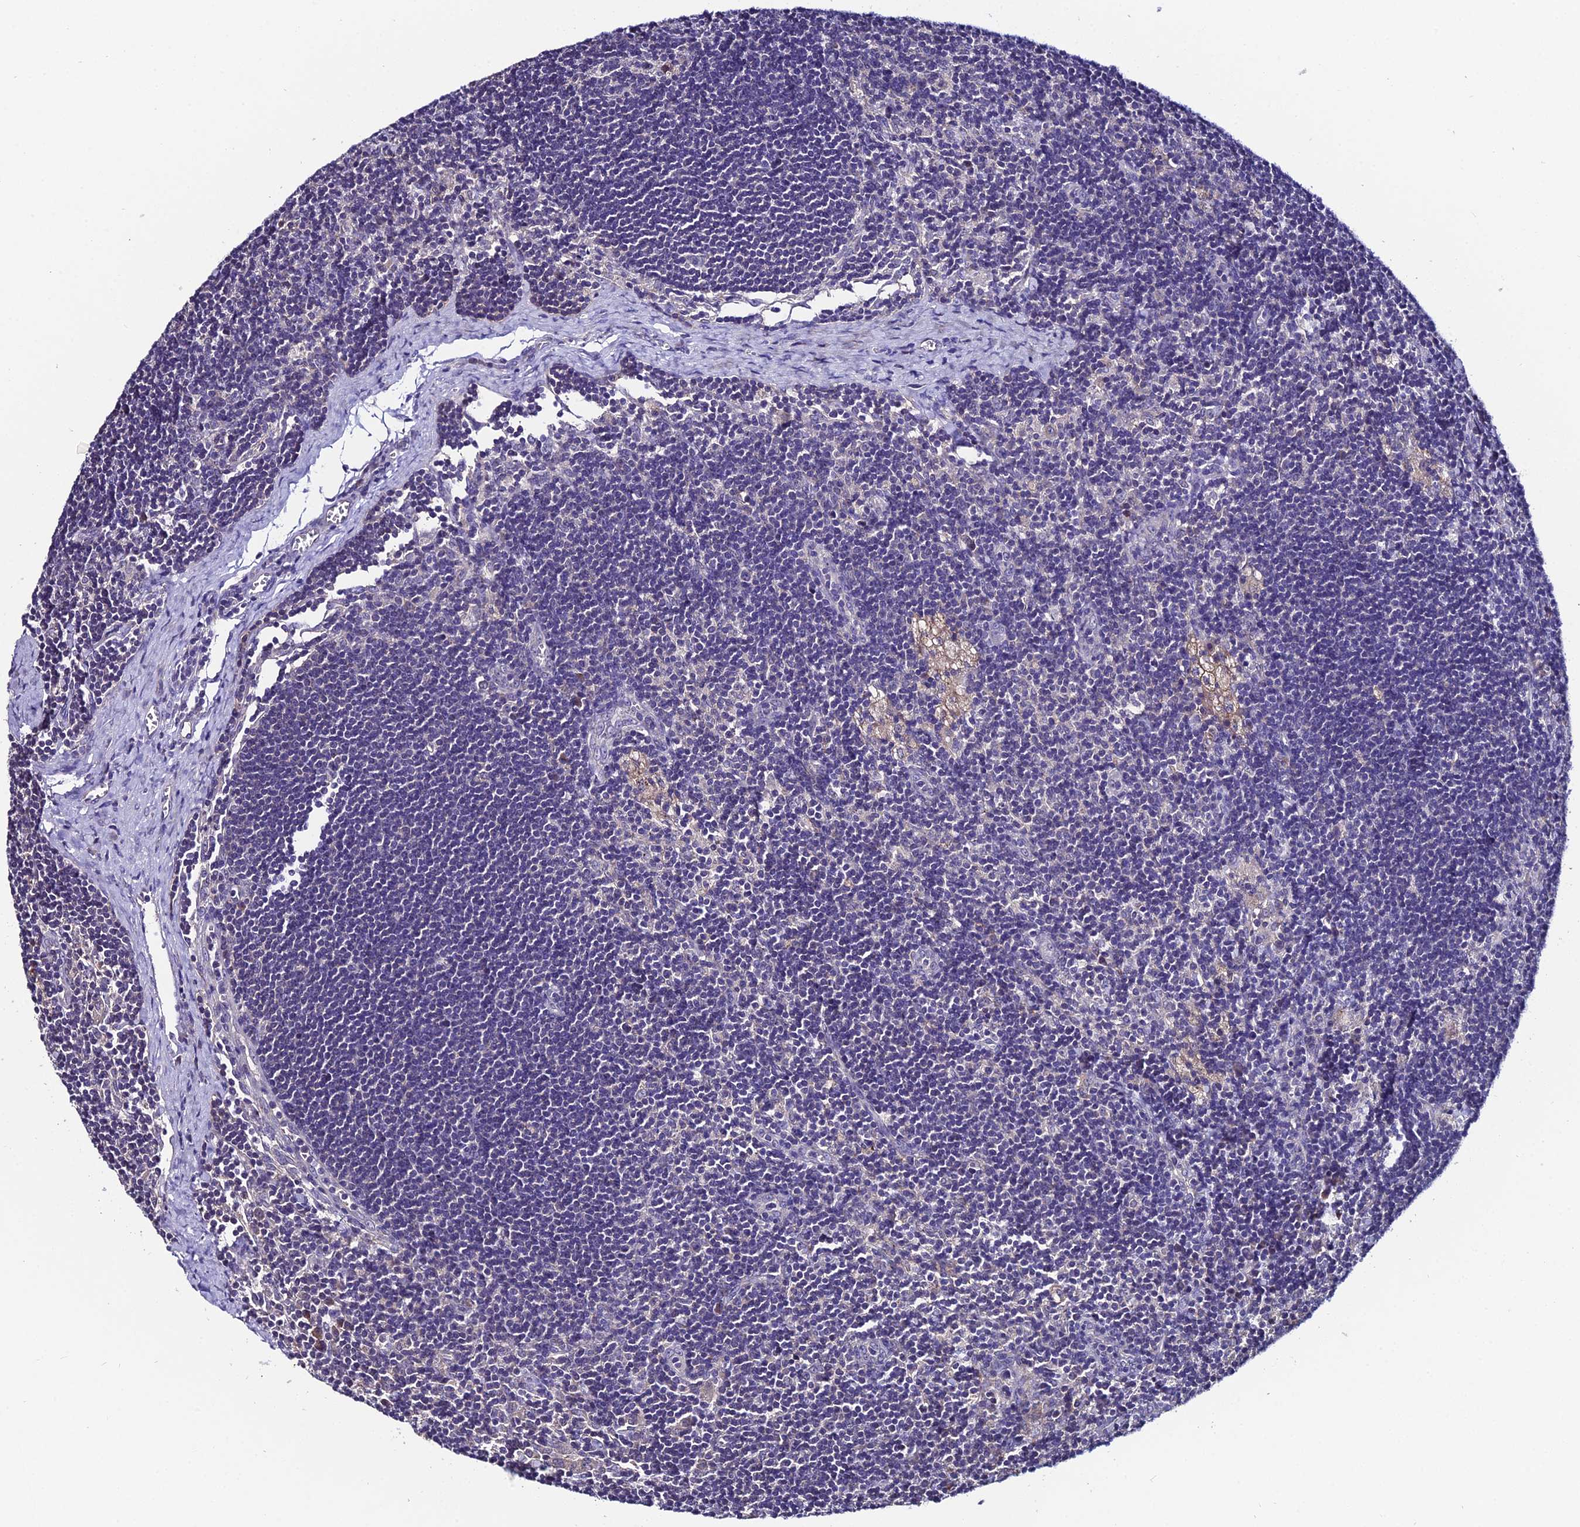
{"staining": {"intensity": "negative", "quantity": "none", "location": "none"}, "tissue": "lymph node", "cell_type": "Non-germinal center cells", "image_type": "normal", "snomed": [{"axis": "morphology", "description": "Normal tissue, NOS"}, {"axis": "topography", "description": "Lymph node"}], "caption": "DAB immunohistochemical staining of unremarkable lymph node shows no significant expression in non-germinal center cells. (DAB (3,3'-diaminobenzidine) IHC with hematoxylin counter stain).", "gene": "LGALS7", "patient": {"sex": "male", "age": 24}}